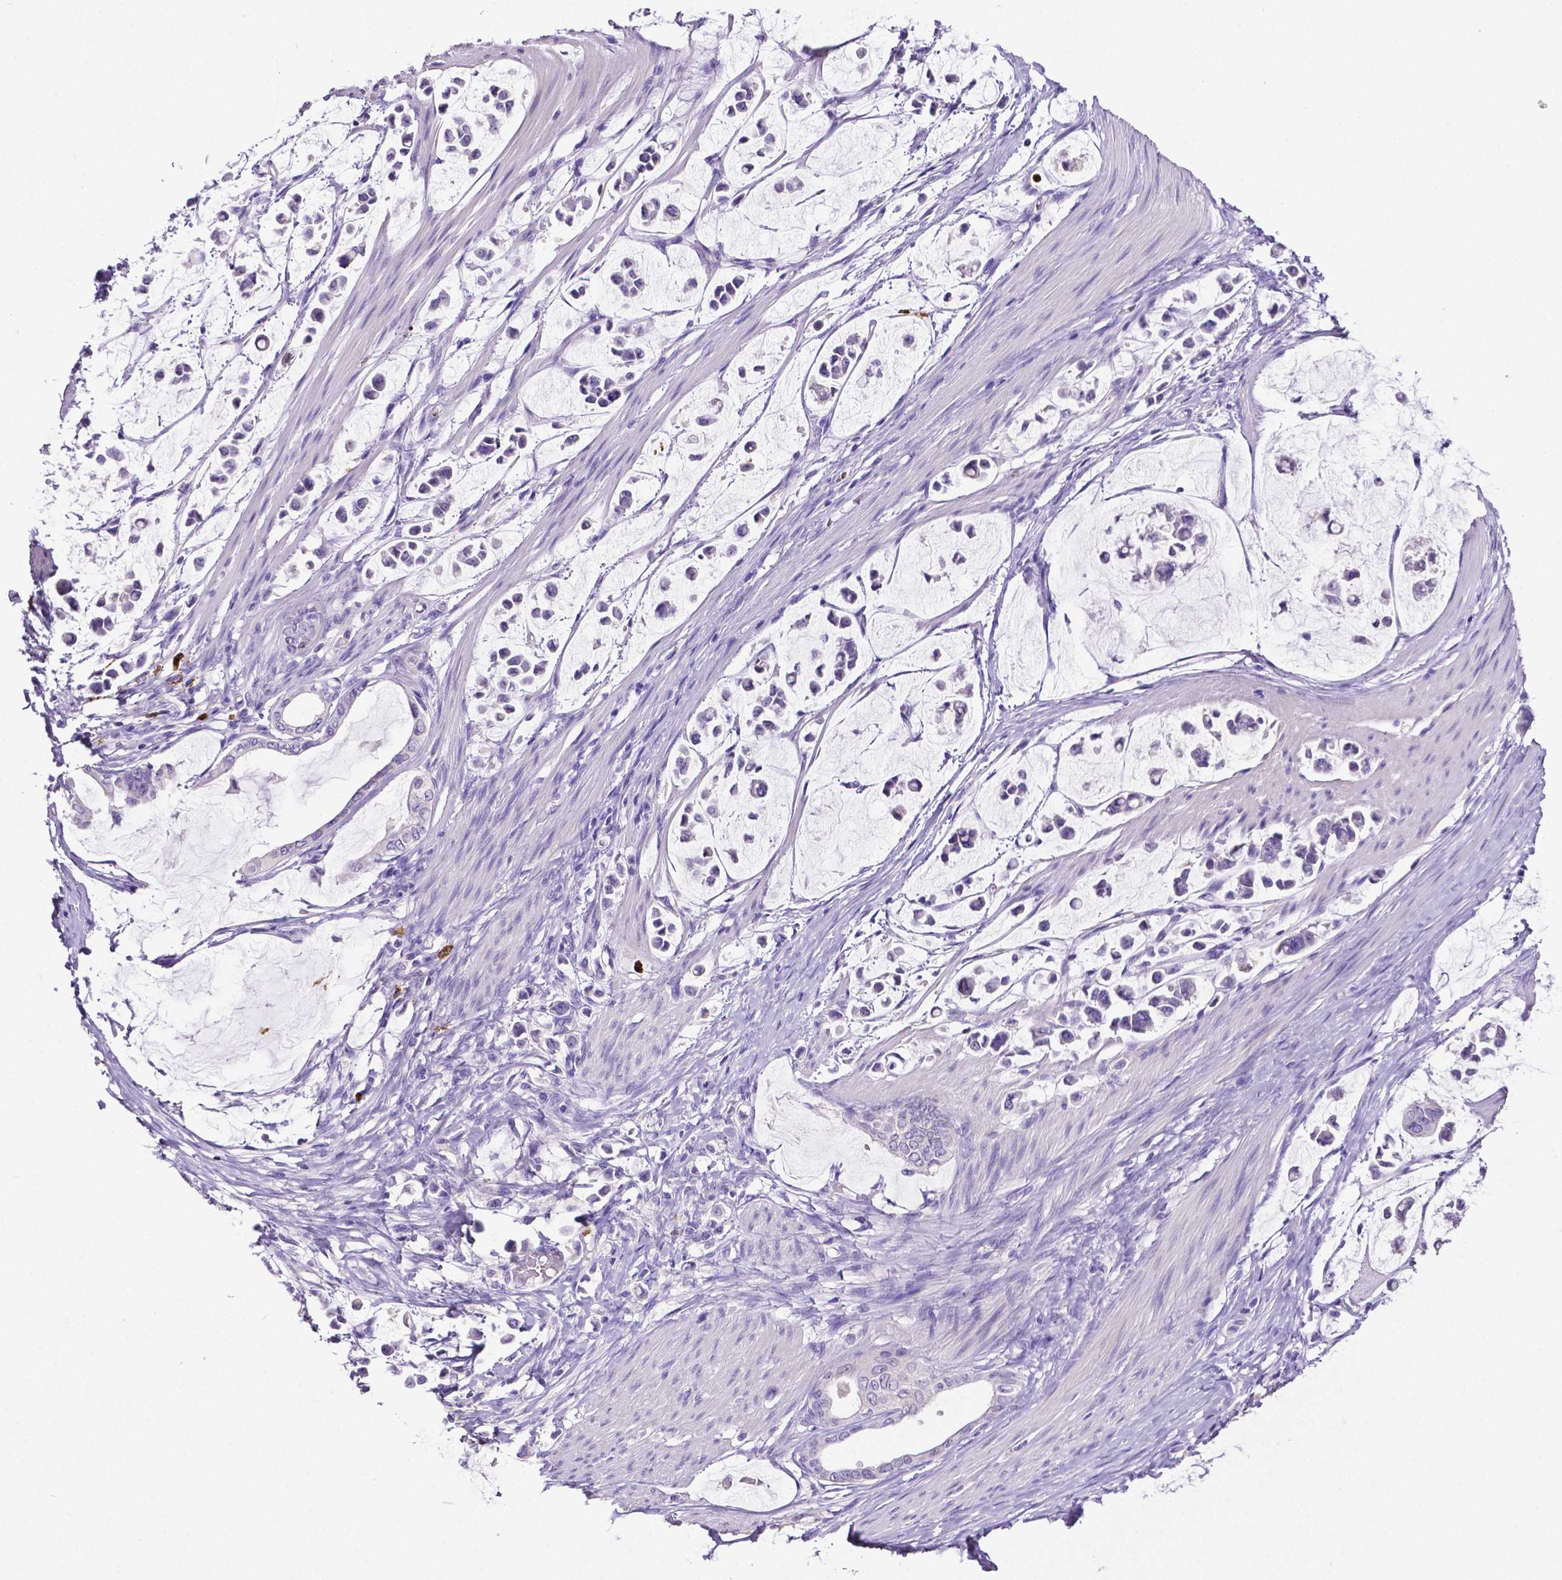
{"staining": {"intensity": "negative", "quantity": "none", "location": "none"}, "tissue": "stomach cancer", "cell_type": "Tumor cells", "image_type": "cancer", "snomed": [{"axis": "morphology", "description": "Adenocarcinoma, NOS"}, {"axis": "topography", "description": "Stomach"}], "caption": "Histopathology image shows no significant protein expression in tumor cells of stomach cancer (adenocarcinoma).", "gene": "MMP9", "patient": {"sex": "male", "age": 82}}